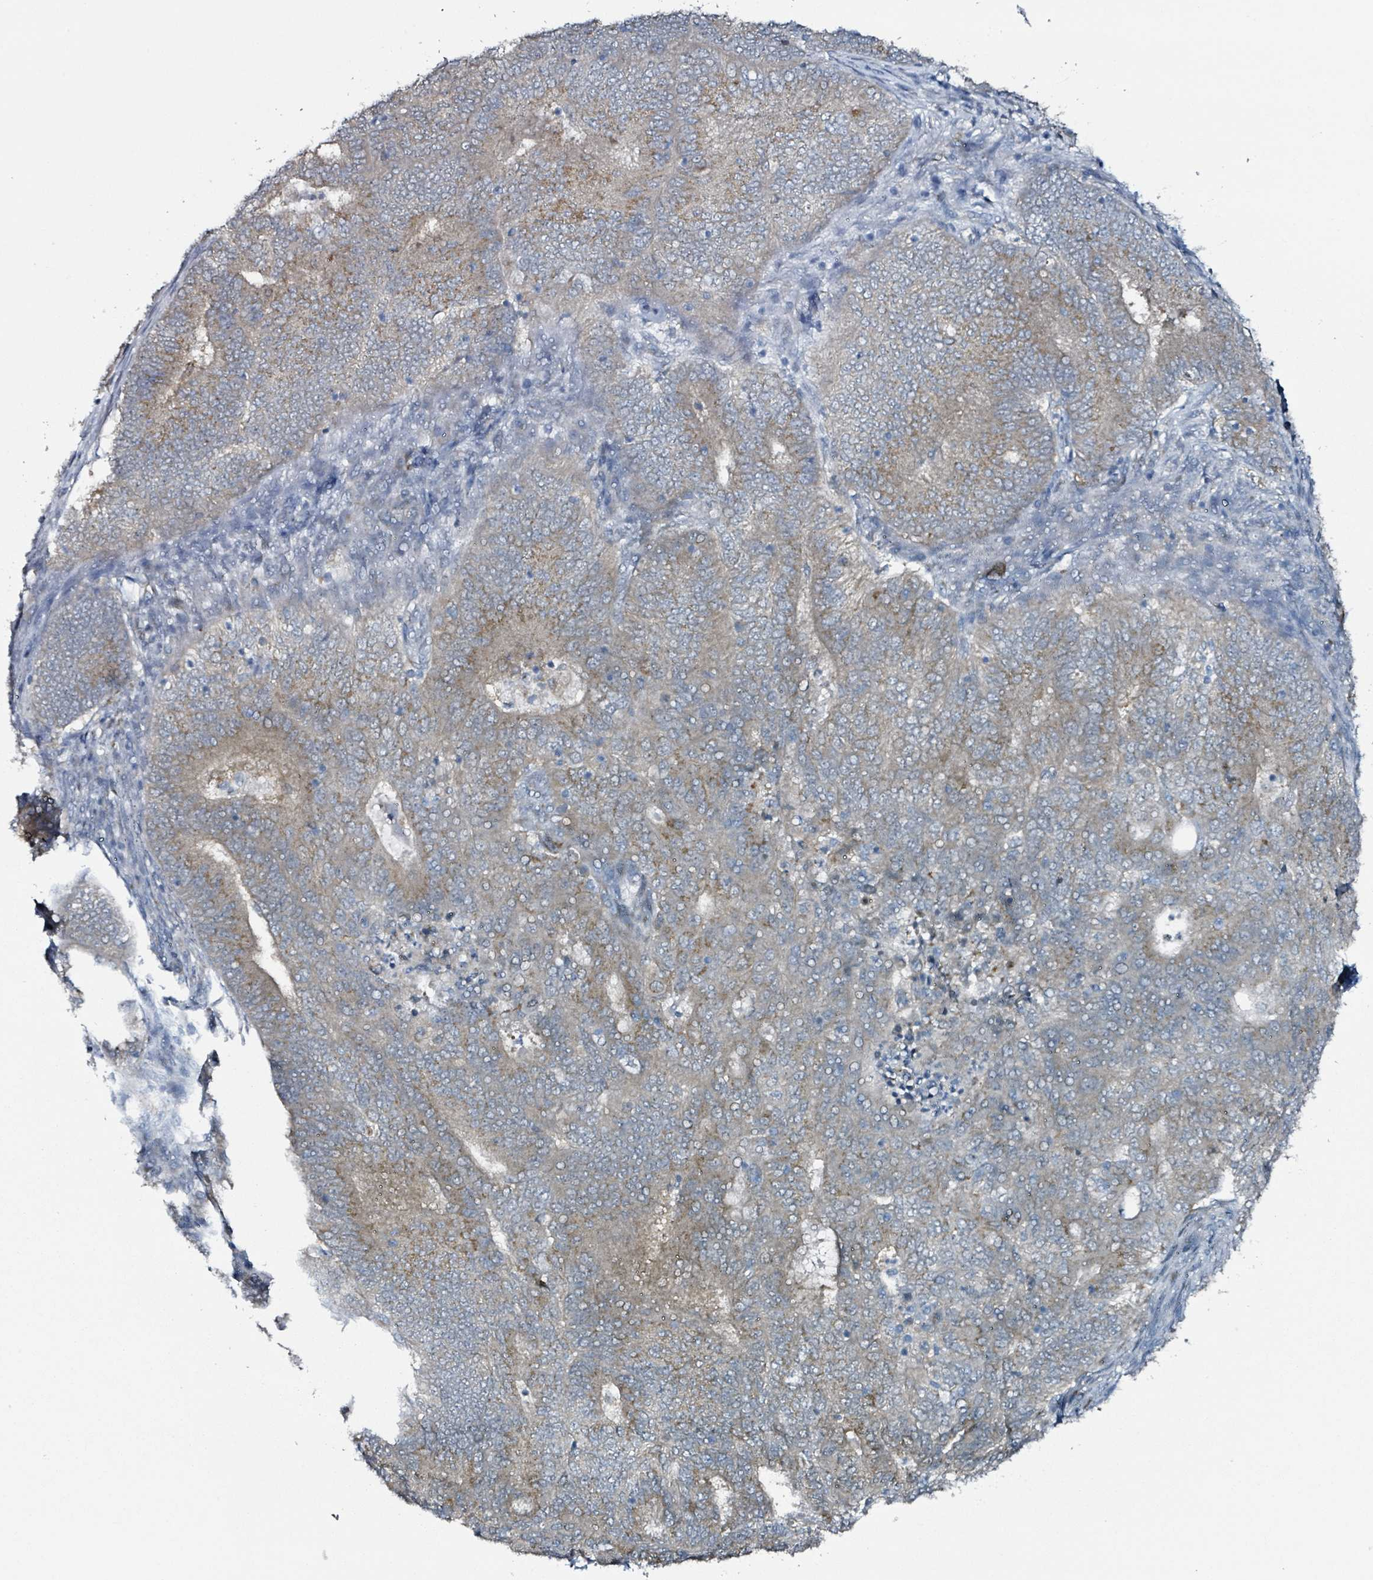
{"staining": {"intensity": "moderate", "quantity": "<25%", "location": "cytoplasmic/membranous"}, "tissue": "endometrial cancer", "cell_type": "Tumor cells", "image_type": "cancer", "snomed": [{"axis": "morphology", "description": "Adenocarcinoma, NOS"}, {"axis": "topography", "description": "Endometrium"}], "caption": "The micrograph exhibits immunohistochemical staining of endometrial cancer (adenocarcinoma). There is moderate cytoplasmic/membranous positivity is seen in about <25% of tumor cells. (brown staining indicates protein expression, while blue staining denotes nuclei).", "gene": "B3GAT3", "patient": {"sex": "female", "age": 62}}